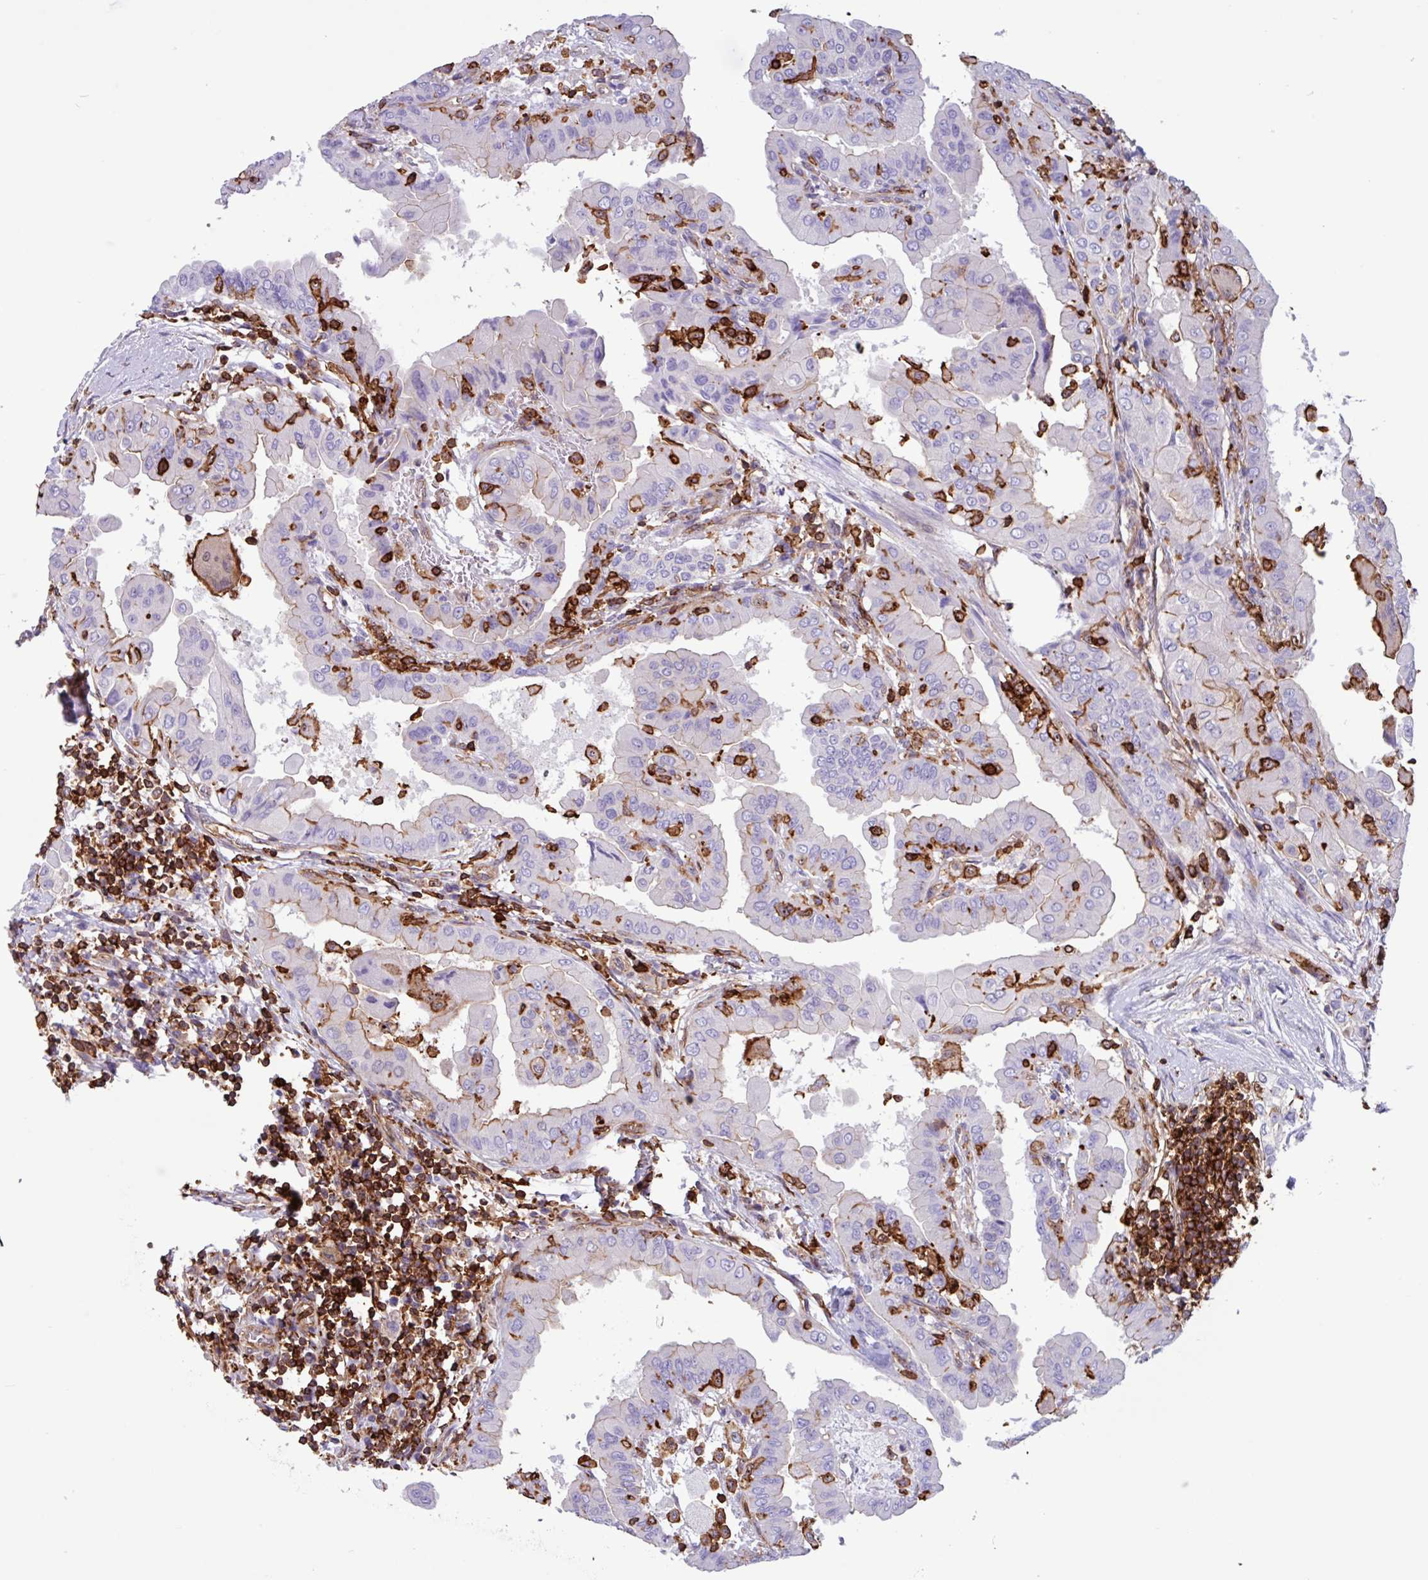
{"staining": {"intensity": "negative", "quantity": "none", "location": "none"}, "tissue": "thyroid cancer", "cell_type": "Tumor cells", "image_type": "cancer", "snomed": [{"axis": "morphology", "description": "Papillary adenocarcinoma, NOS"}, {"axis": "topography", "description": "Thyroid gland"}], "caption": "DAB immunohistochemical staining of thyroid cancer (papillary adenocarcinoma) demonstrates no significant expression in tumor cells.", "gene": "PPP1R18", "patient": {"sex": "male", "age": 33}}